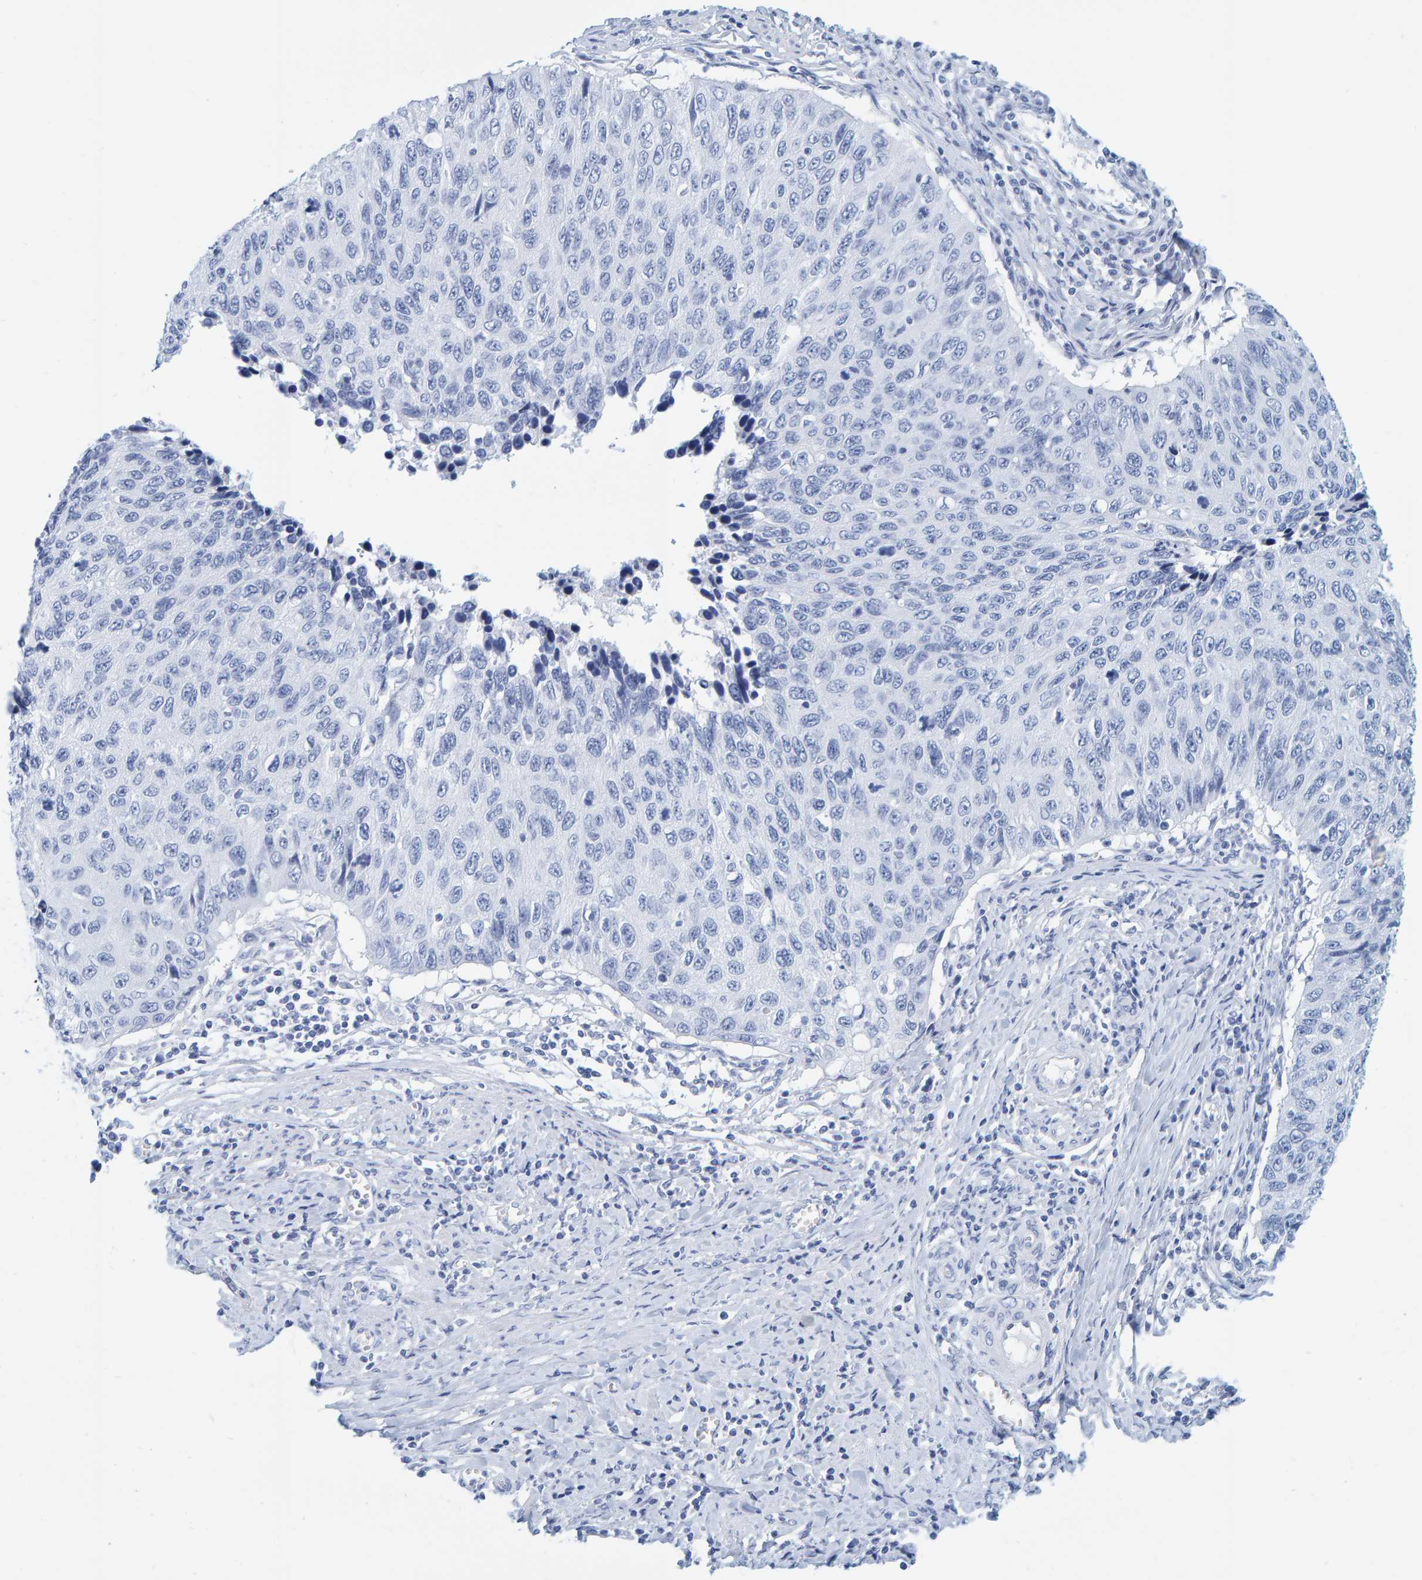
{"staining": {"intensity": "negative", "quantity": "none", "location": "none"}, "tissue": "cervical cancer", "cell_type": "Tumor cells", "image_type": "cancer", "snomed": [{"axis": "morphology", "description": "Squamous cell carcinoma, NOS"}, {"axis": "topography", "description": "Cervix"}], "caption": "Tumor cells are negative for brown protein staining in cervical cancer. (IHC, brightfield microscopy, high magnification).", "gene": "SFTPC", "patient": {"sex": "female", "age": 53}}